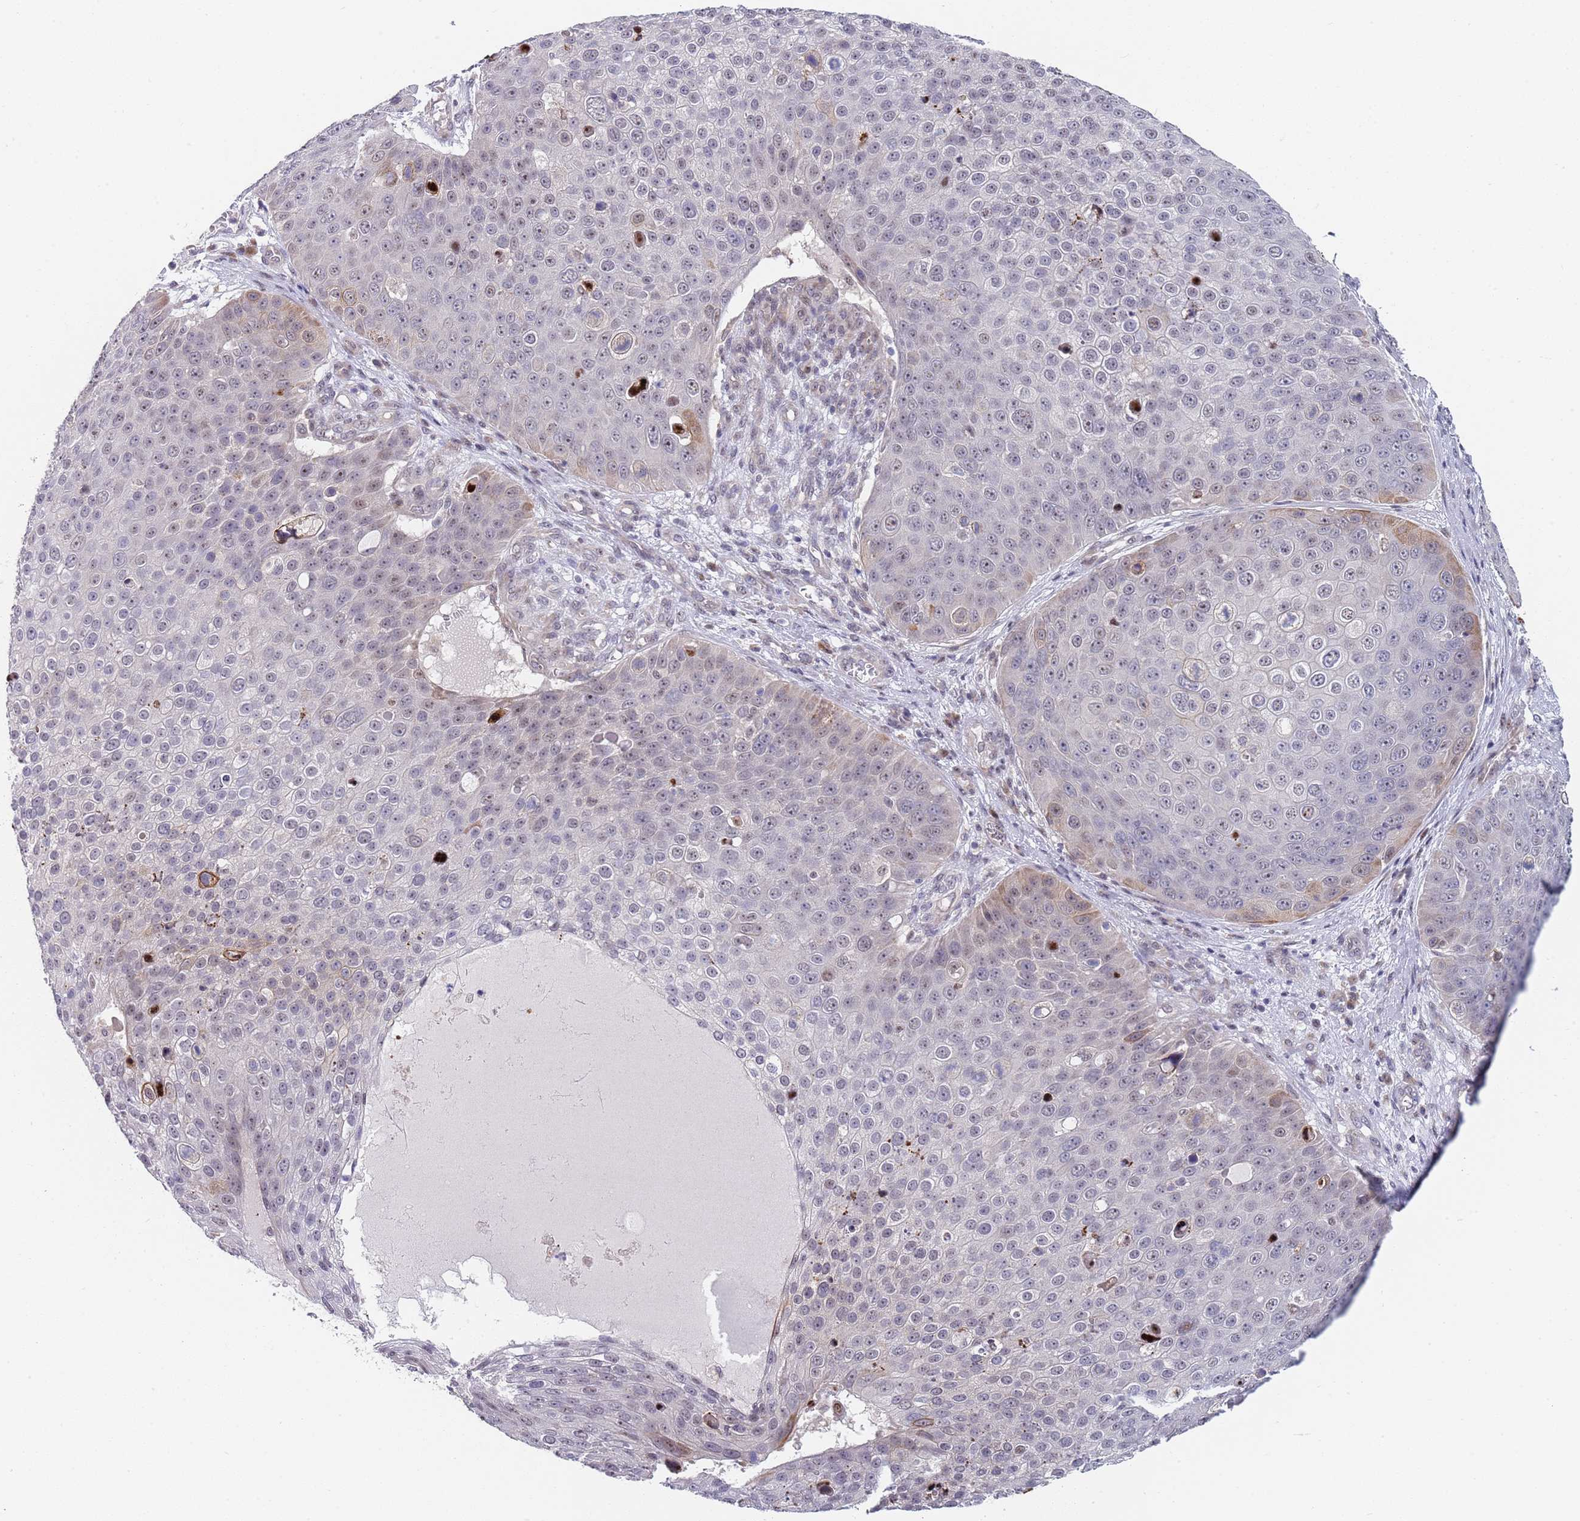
{"staining": {"intensity": "moderate", "quantity": "<25%", "location": "cytoplasmic/membranous,nuclear"}, "tissue": "skin cancer", "cell_type": "Tumor cells", "image_type": "cancer", "snomed": [{"axis": "morphology", "description": "Squamous cell carcinoma, NOS"}, {"axis": "topography", "description": "Skin"}], "caption": "Skin cancer (squamous cell carcinoma) tissue demonstrates moderate cytoplasmic/membranous and nuclear positivity in approximately <25% of tumor cells", "gene": "PLCL2", "patient": {"sex": "male", "age": 71}}